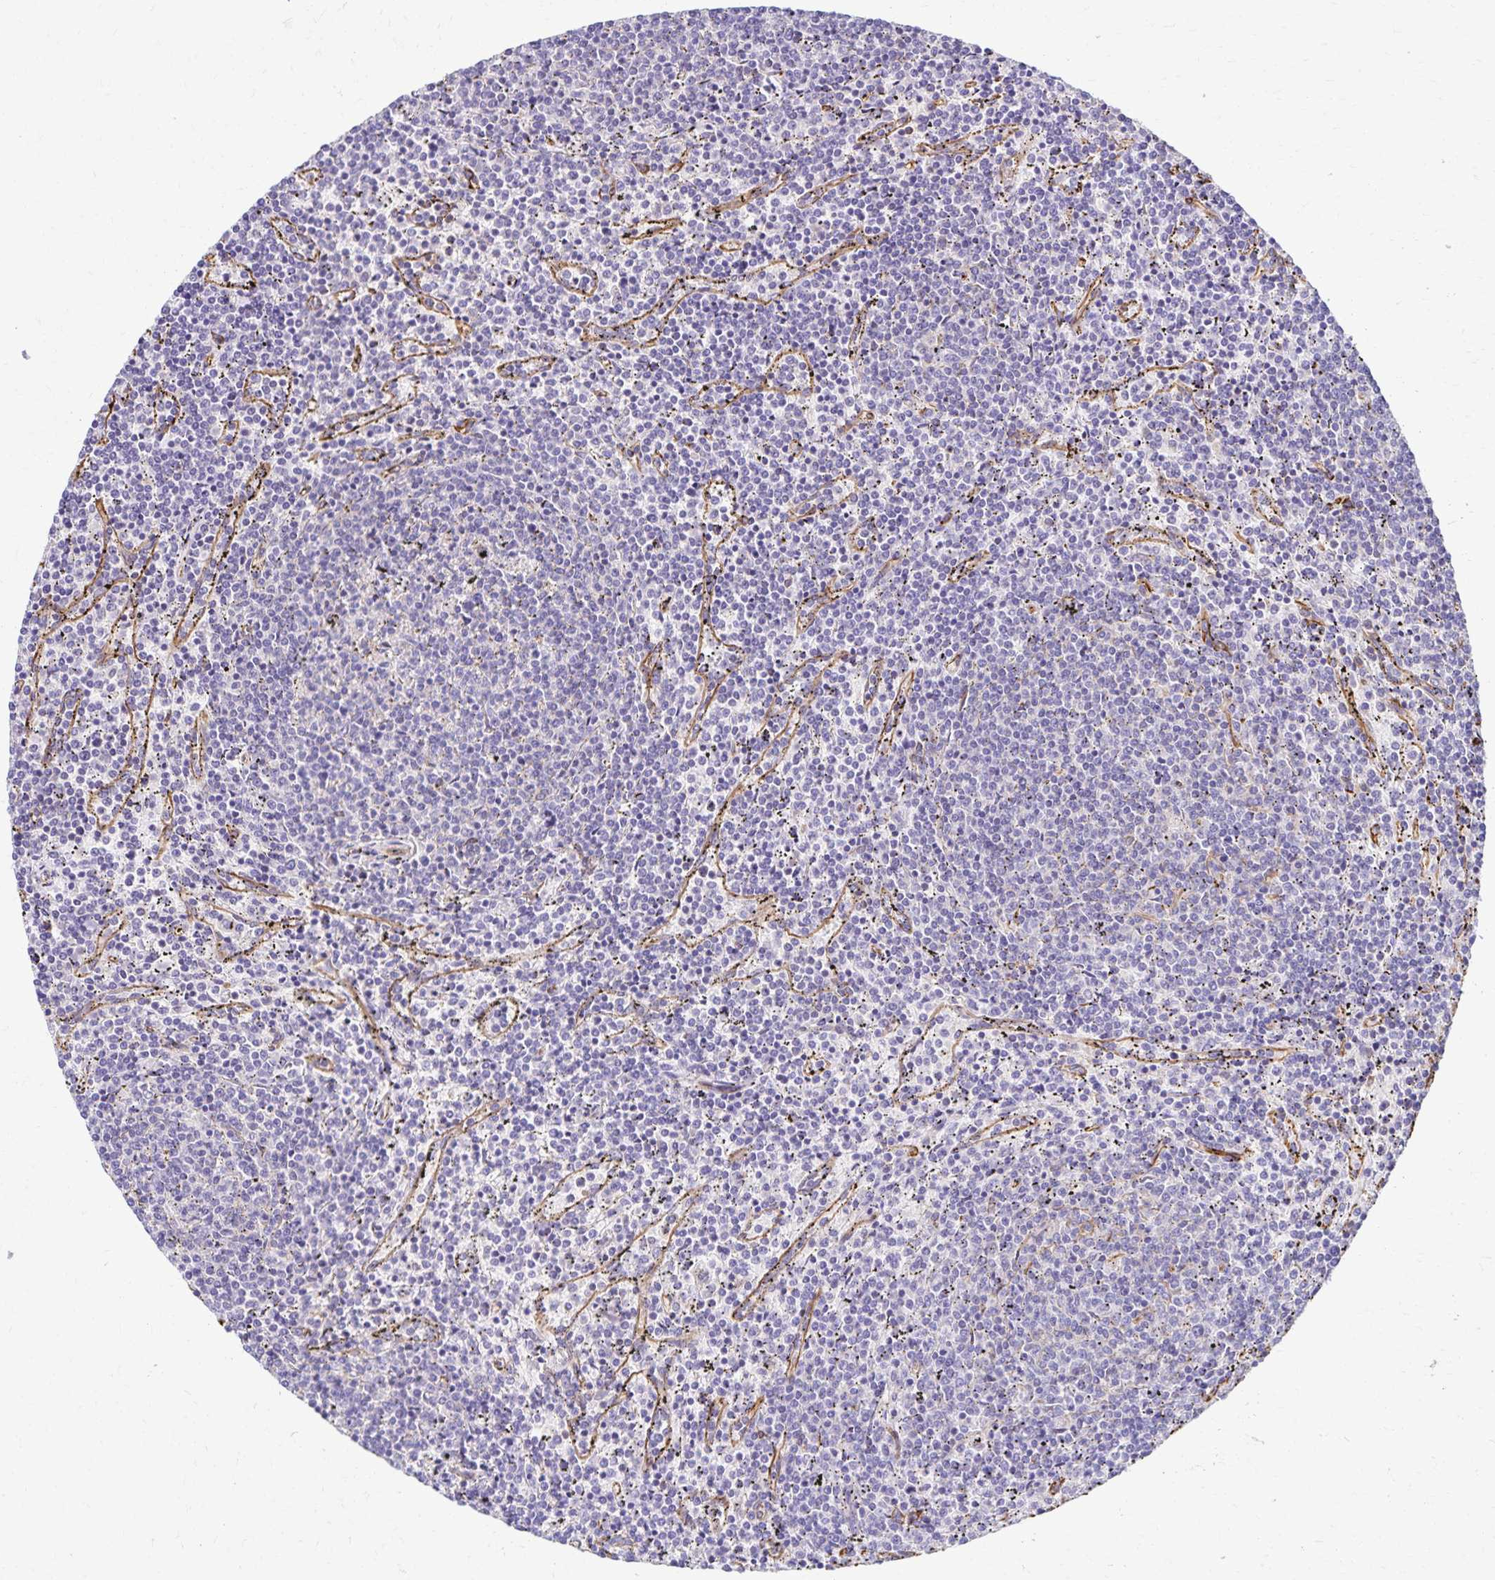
{"staining": {"intensity": "negative", "quantity": "none", "location": "none"}, "tissue": "lymphoma", "cell_type": "Tumor cells", "image_type": "cancer", "snomed": [{"axis": "morphology", "description": "Malignant lymphoma, non-Hodgkin's type, Low grade"}, {"axis": "topography", "description": "Spleen"}], "caption": "This is a histopathology image of immunohistochemistry staining of malignant lymphoma, non-Hodgkin's type (low-grade), which shows no positivity in tumor cells. (Brightfield microscopy of DAB IHC at high magnification).", "gene": "TRPV6", "patient": {"sex": "female", "age": 50}}